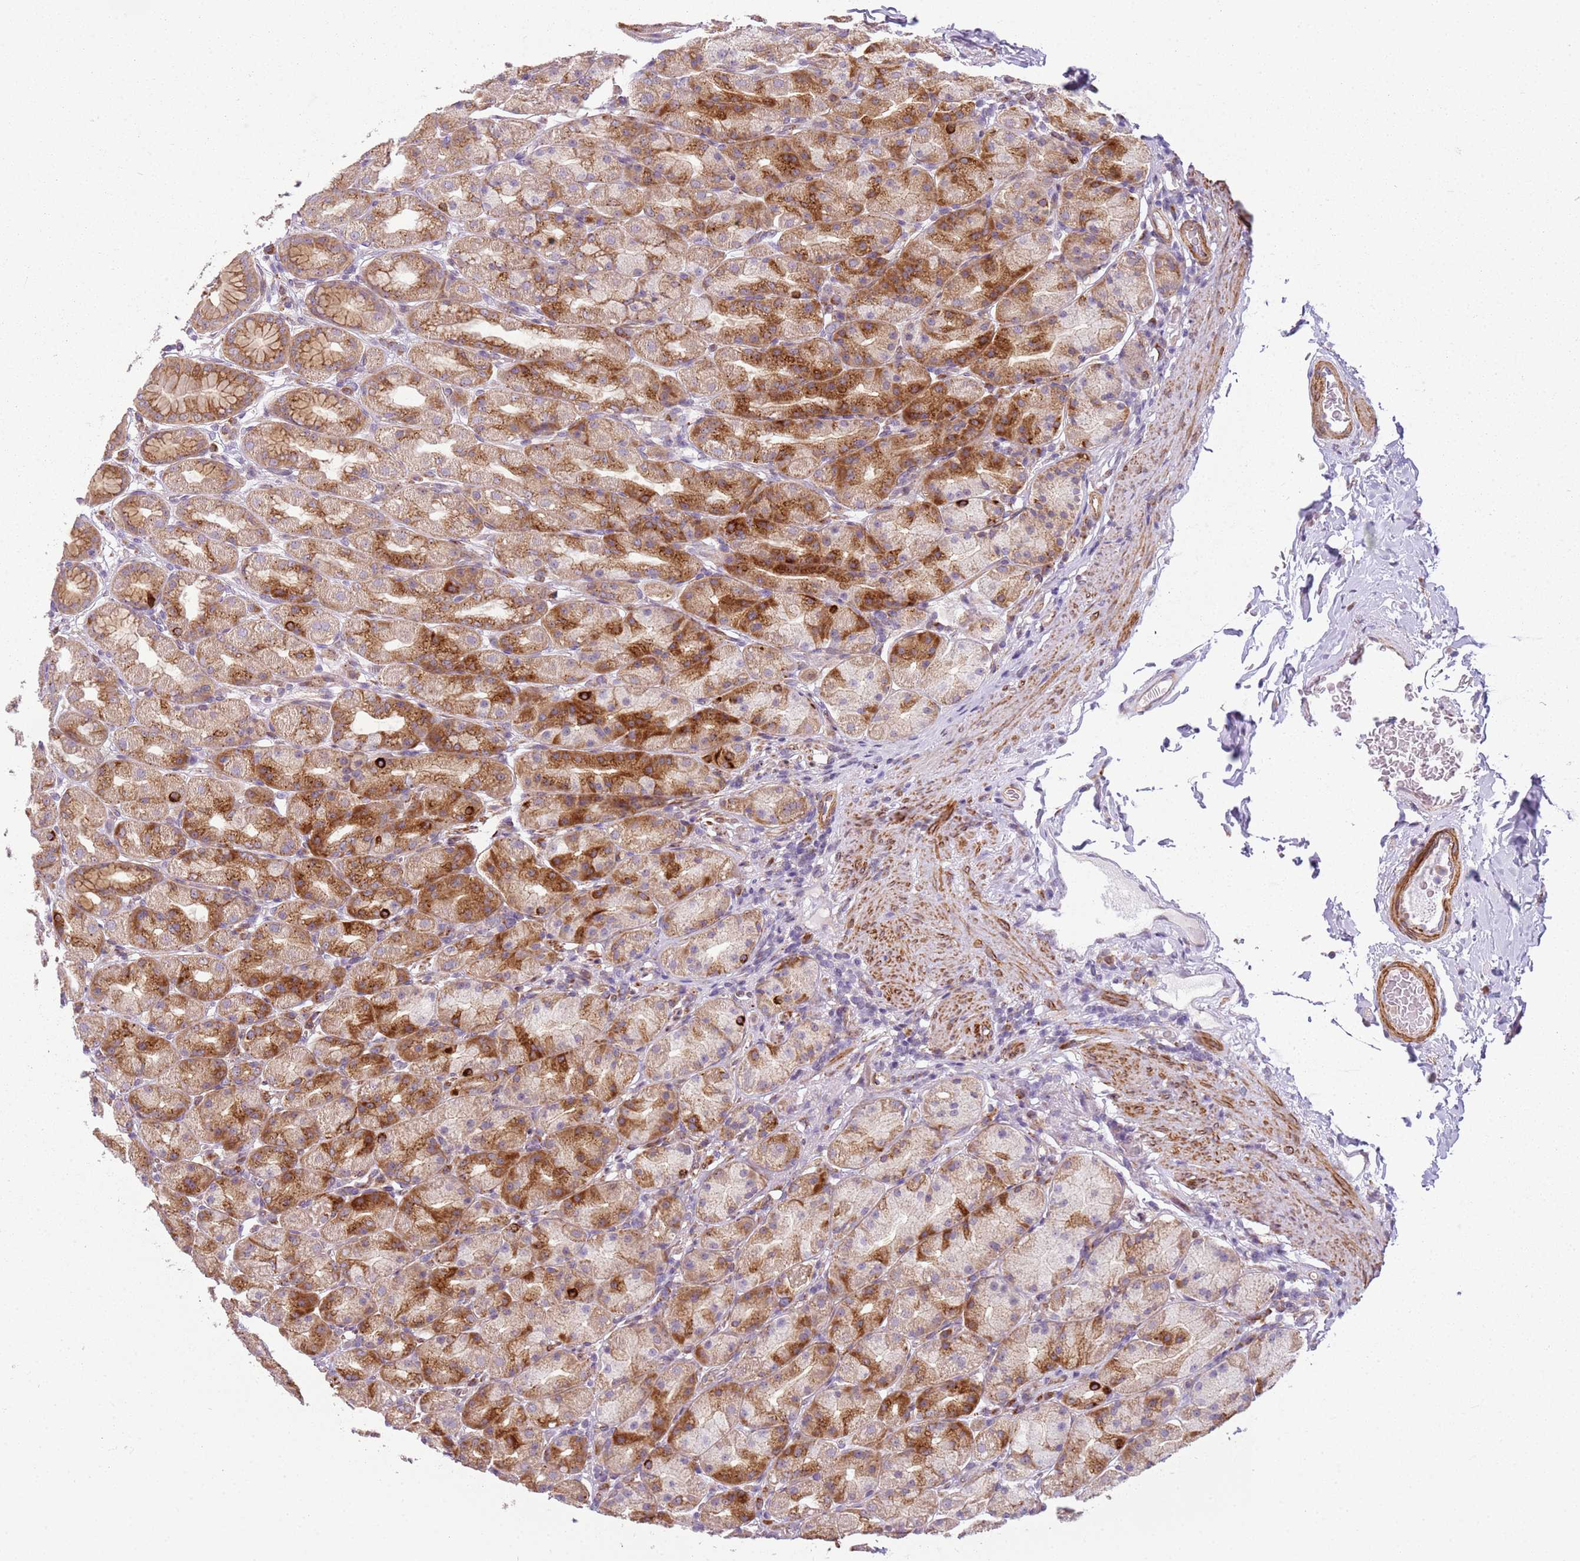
{"staining": {"intensity": "strong", "quantity": "25%-75%", "location": "cytoplasmic/membranous"}, "tissue": "stomach", "cell_type": "Glandular cells", "image_type": "normal", "snomed": [{"axis": "morphology", "description": "Normal tissue, NOS"}, {"axis": "topography", "description": "Stomach, upper"}], "caption": "Stomach stained with DAB immunohistochemistry (IHC) exhibits high levels of strong cytoplasmic/membranous positivity in approximately 25%-75% of glandular cells.", "gene": "PVRIG", "patient": {"sex": "male", "age": 68}}